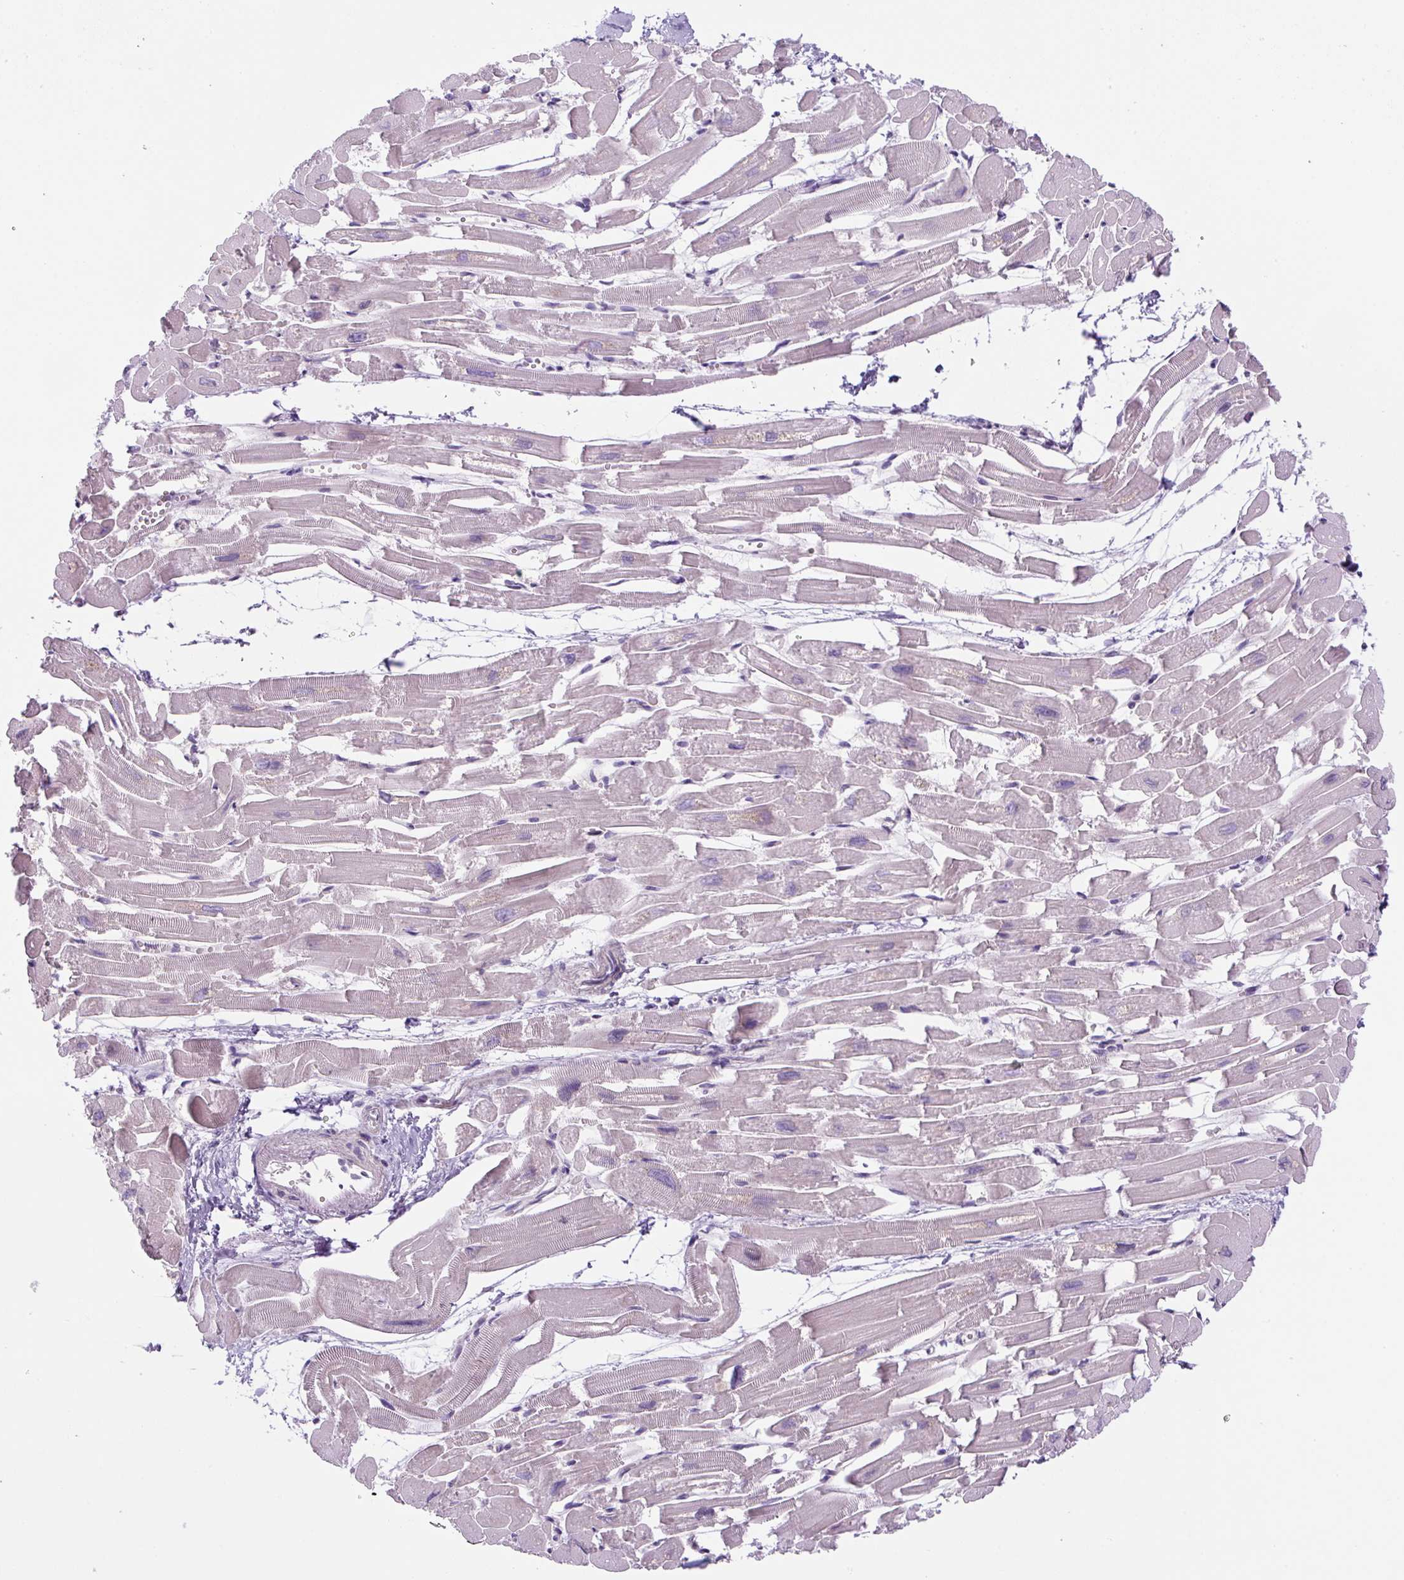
{"staining": {"intensity": "moderate", "quantity": "25%-75%", "location": "cytoplasmic/membranous"}, "tissue": "heart muscle", "cell_type": "Cardiomyocytes", "image_type": "normal", "snomed": [{"axis": "morphology", "description": "Normal tissue, NOS"}, {"axis": "topography", "description": "Heart"}], "caption": "Immunohistochemical staining of benign human heart muscle demonstrates 25%-75% levels of moderate cytoplasmic/membranous protein expression in approximately 25%-75% of cardiomyocytes. (DAB IHC, brown staining for protein, blue staining for nuclei).", "gene": "ADAMTS19", "patient": {"sex": "male", "age": 54}}